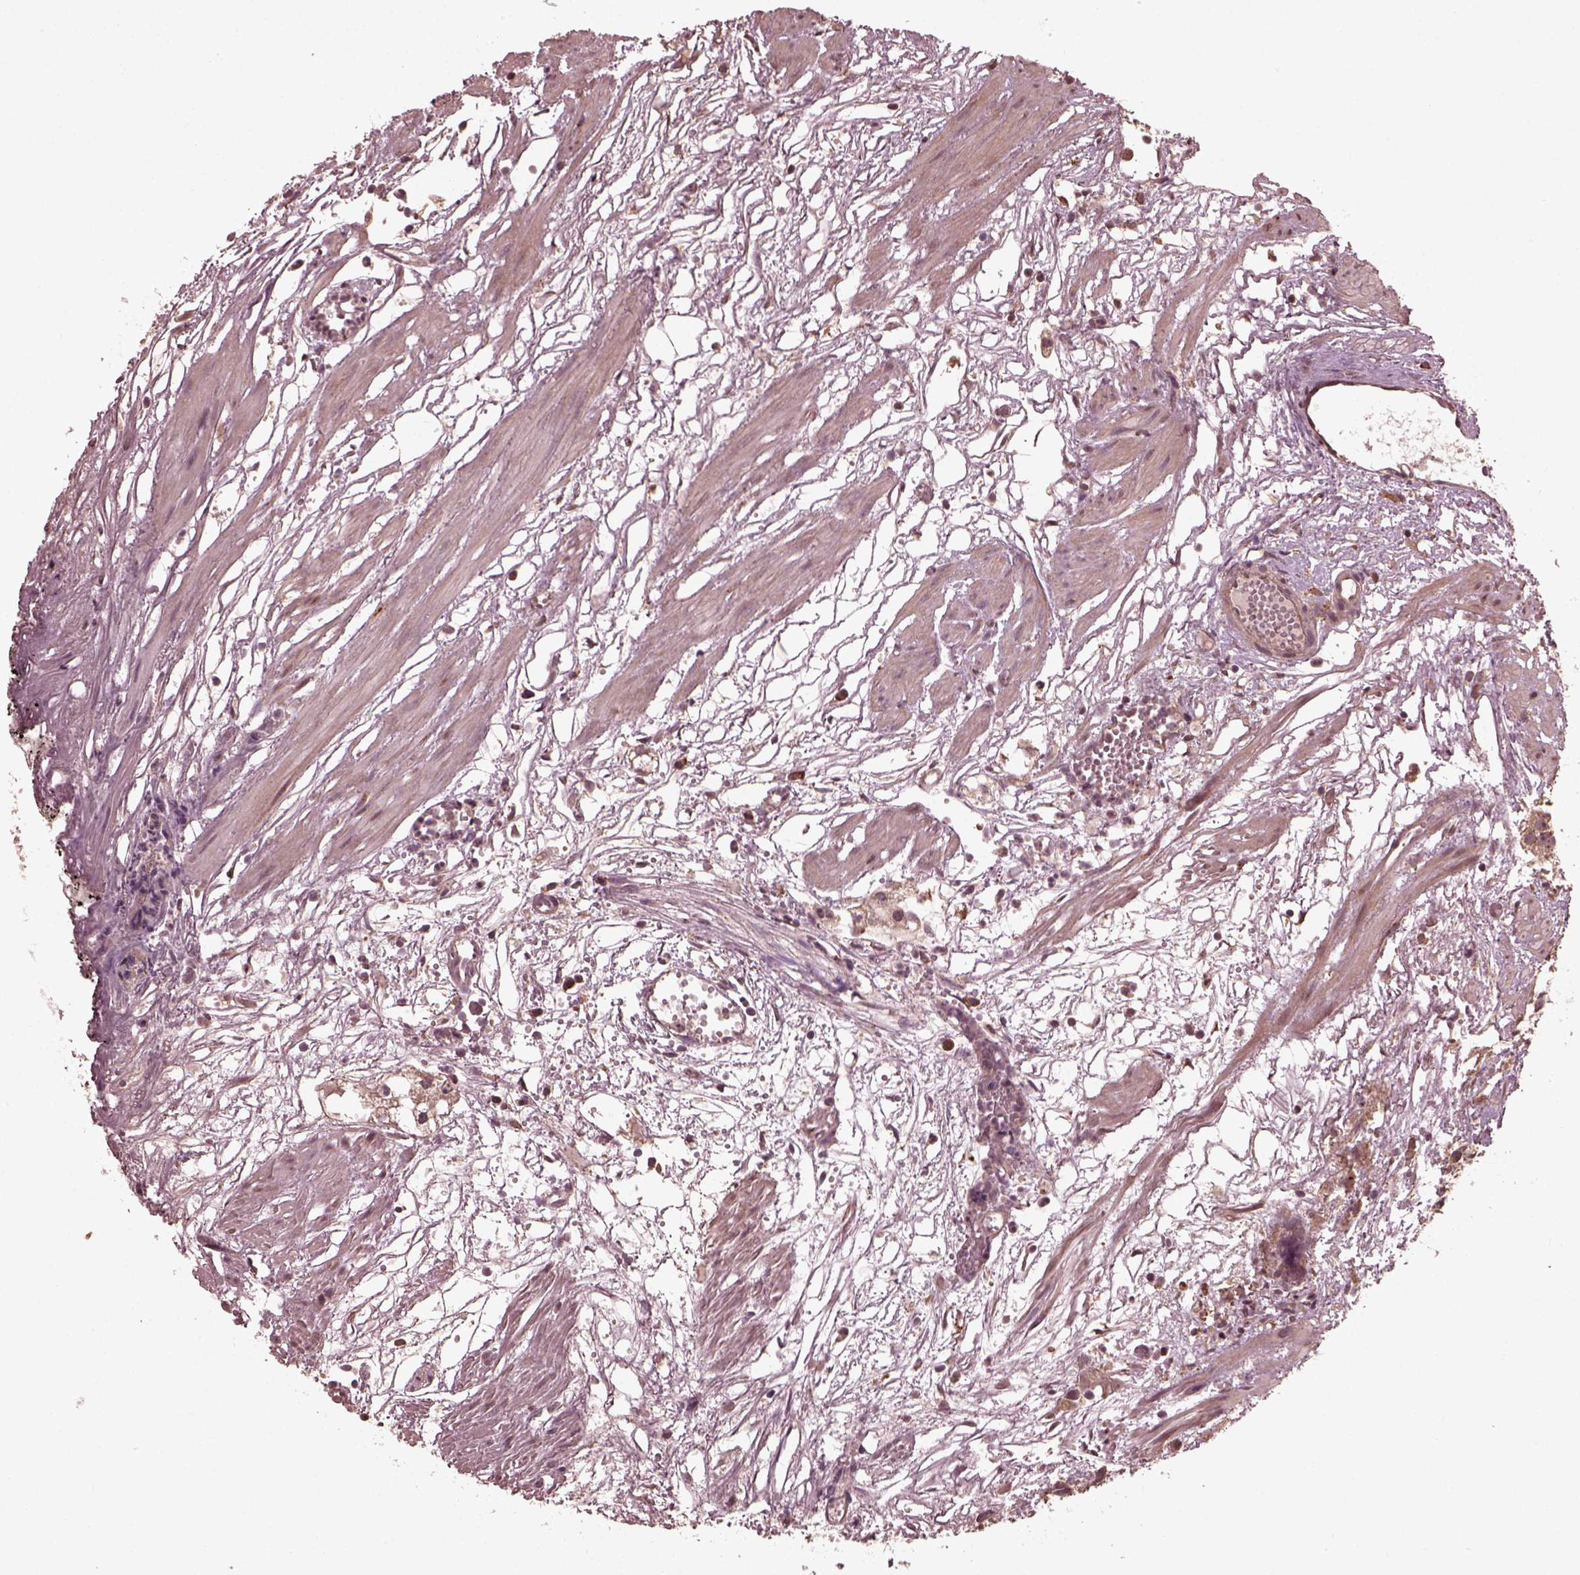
{"staining": {"intensity": "weak", "quantity": ">75%", "location": "cytoplasmic/membranous"}, "tissue": "prostate cancer", "cell_type": "Tumor cells", "image_type": "cancer", "snomed": [{"axis": "morphology", "description": "Adenocarcinoma, High grade"}, {"axis": "topography", "description": "Prostate"}], "caption": "Approximately >75% of tumor cells in human prostate high-grade adenocarcinoma exhibit weak cytoplasmic/membranous protein staining as visualized by brown immunohistochemical staining.", "gene": "ZNF292", "patient": {"sex": "male", "age": 68}}